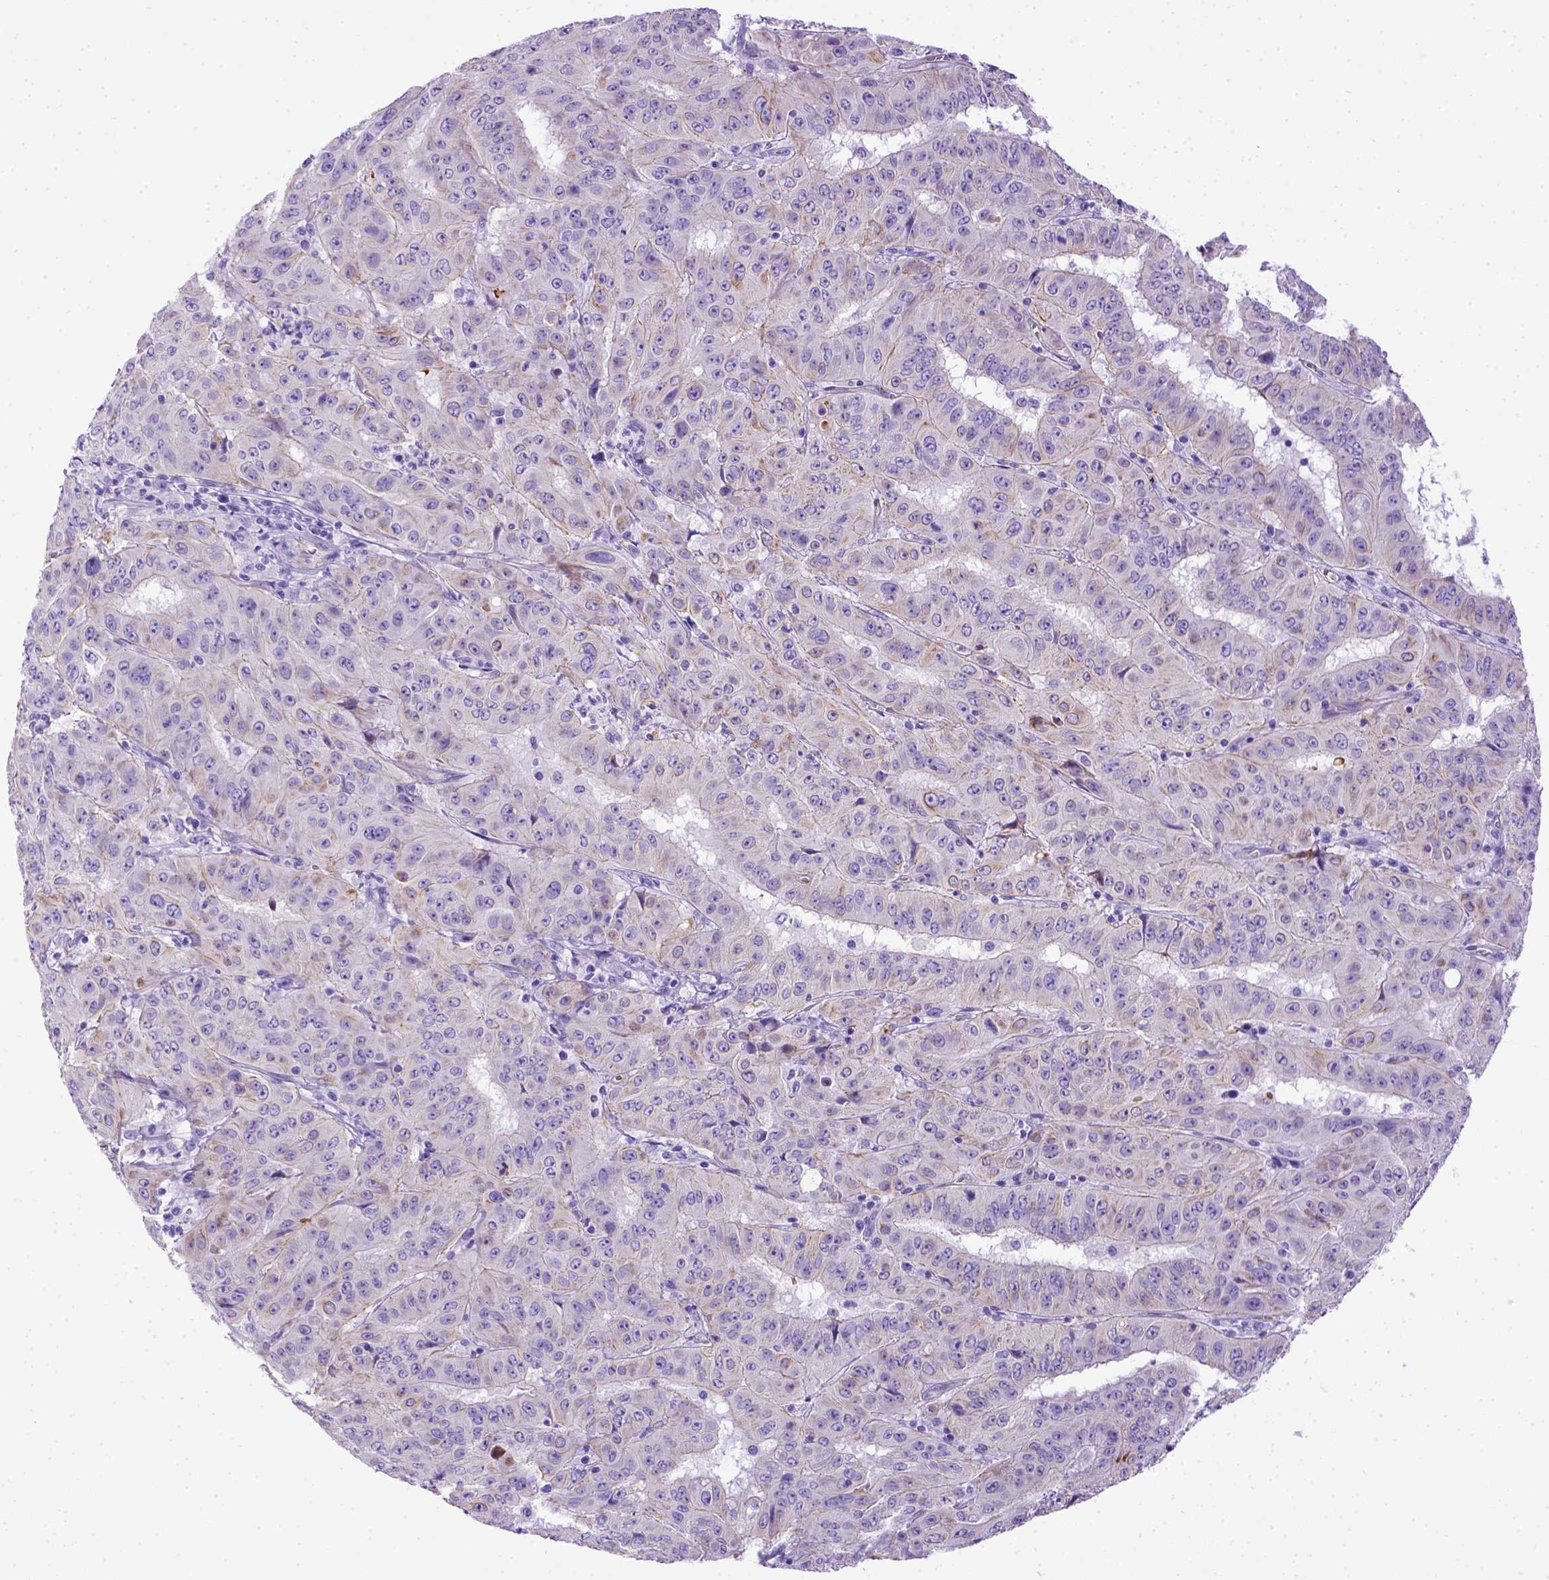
{"staining": {"intensity": "negative", "quantity": "none", "location": "none"}, "tissue": "pancreatic cancer", "cell_type": "Tumor cells", "image_type": "cancer", "snomed": [{"axis": "morphology", "description": "Adenocarcinoma, NOS"}, {"axis": "topography", "description": "Pancreas"}], "caption": "Micrograph shows no significant protein staining in tumor cells of pancreatic adenocarcinoma.", "gene": "LRRC18", "patient": {"sex": "male", "age": 63}}